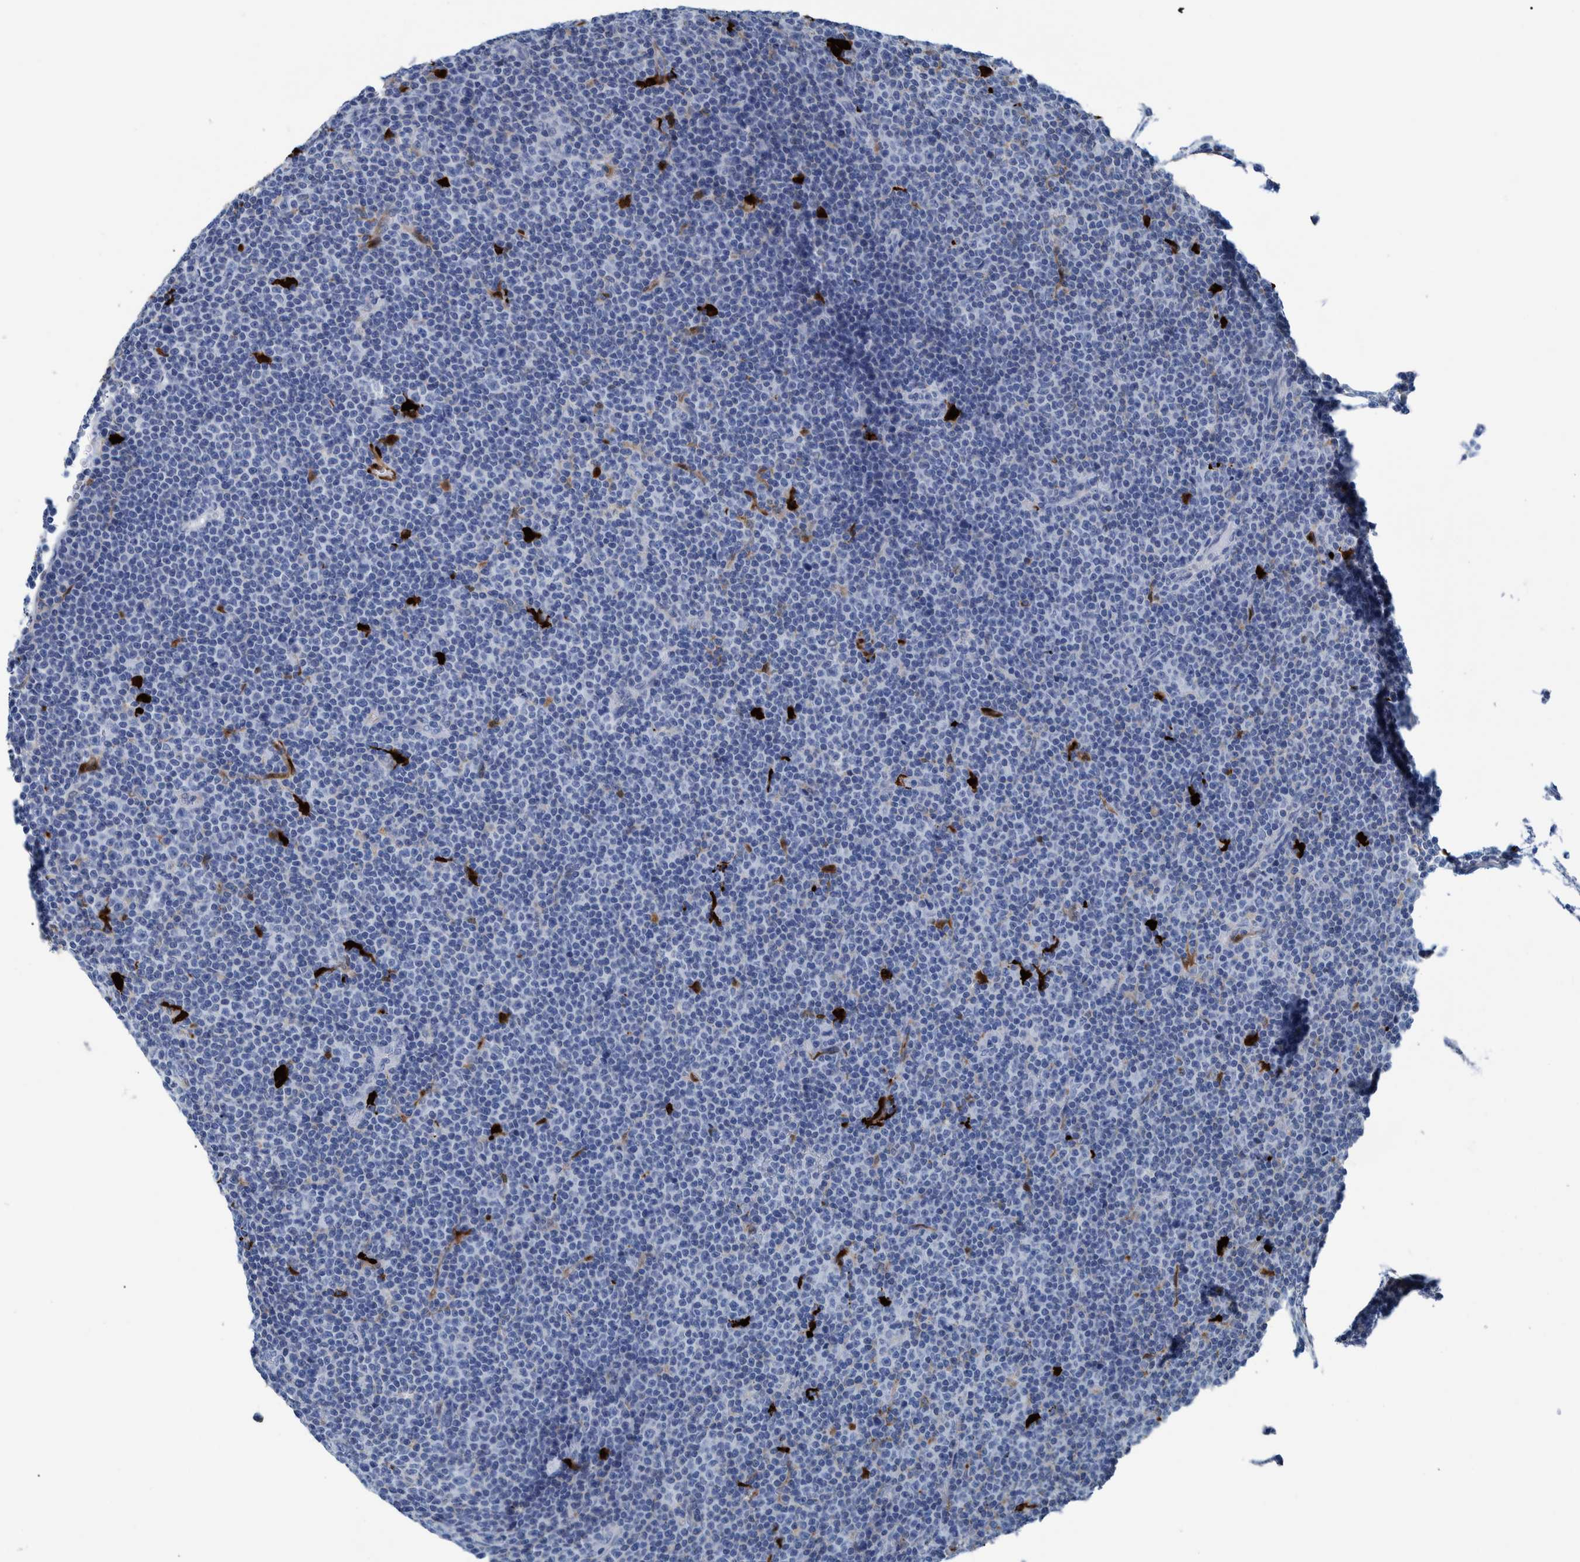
{"staining": {"intensity": "negative", "quantity": "none", "location": "none"}, "tissue": "lymphoma", "cell_type": "Tumor cells", "image_type": "cancer", "snomed": [{"axis": "morphology", "description": "Malignant lymphoma, non-Hodgkin's type, Low grade"}, {"axis": "topography", "description": "Lymph node"}], "caption": "This micrograph is of lymphoma stained with IHC to label a protein in brown with the nuclei are counter-stained blue. There is no staining in tumor cells. Brightfield microscopy of immunohistochemistry (IHC) stained with DAB (brown) and hematoxylin (blue), captured at high magnification.", "gene": "IDO1", "patient": {"sex": "female", "age": 67}}